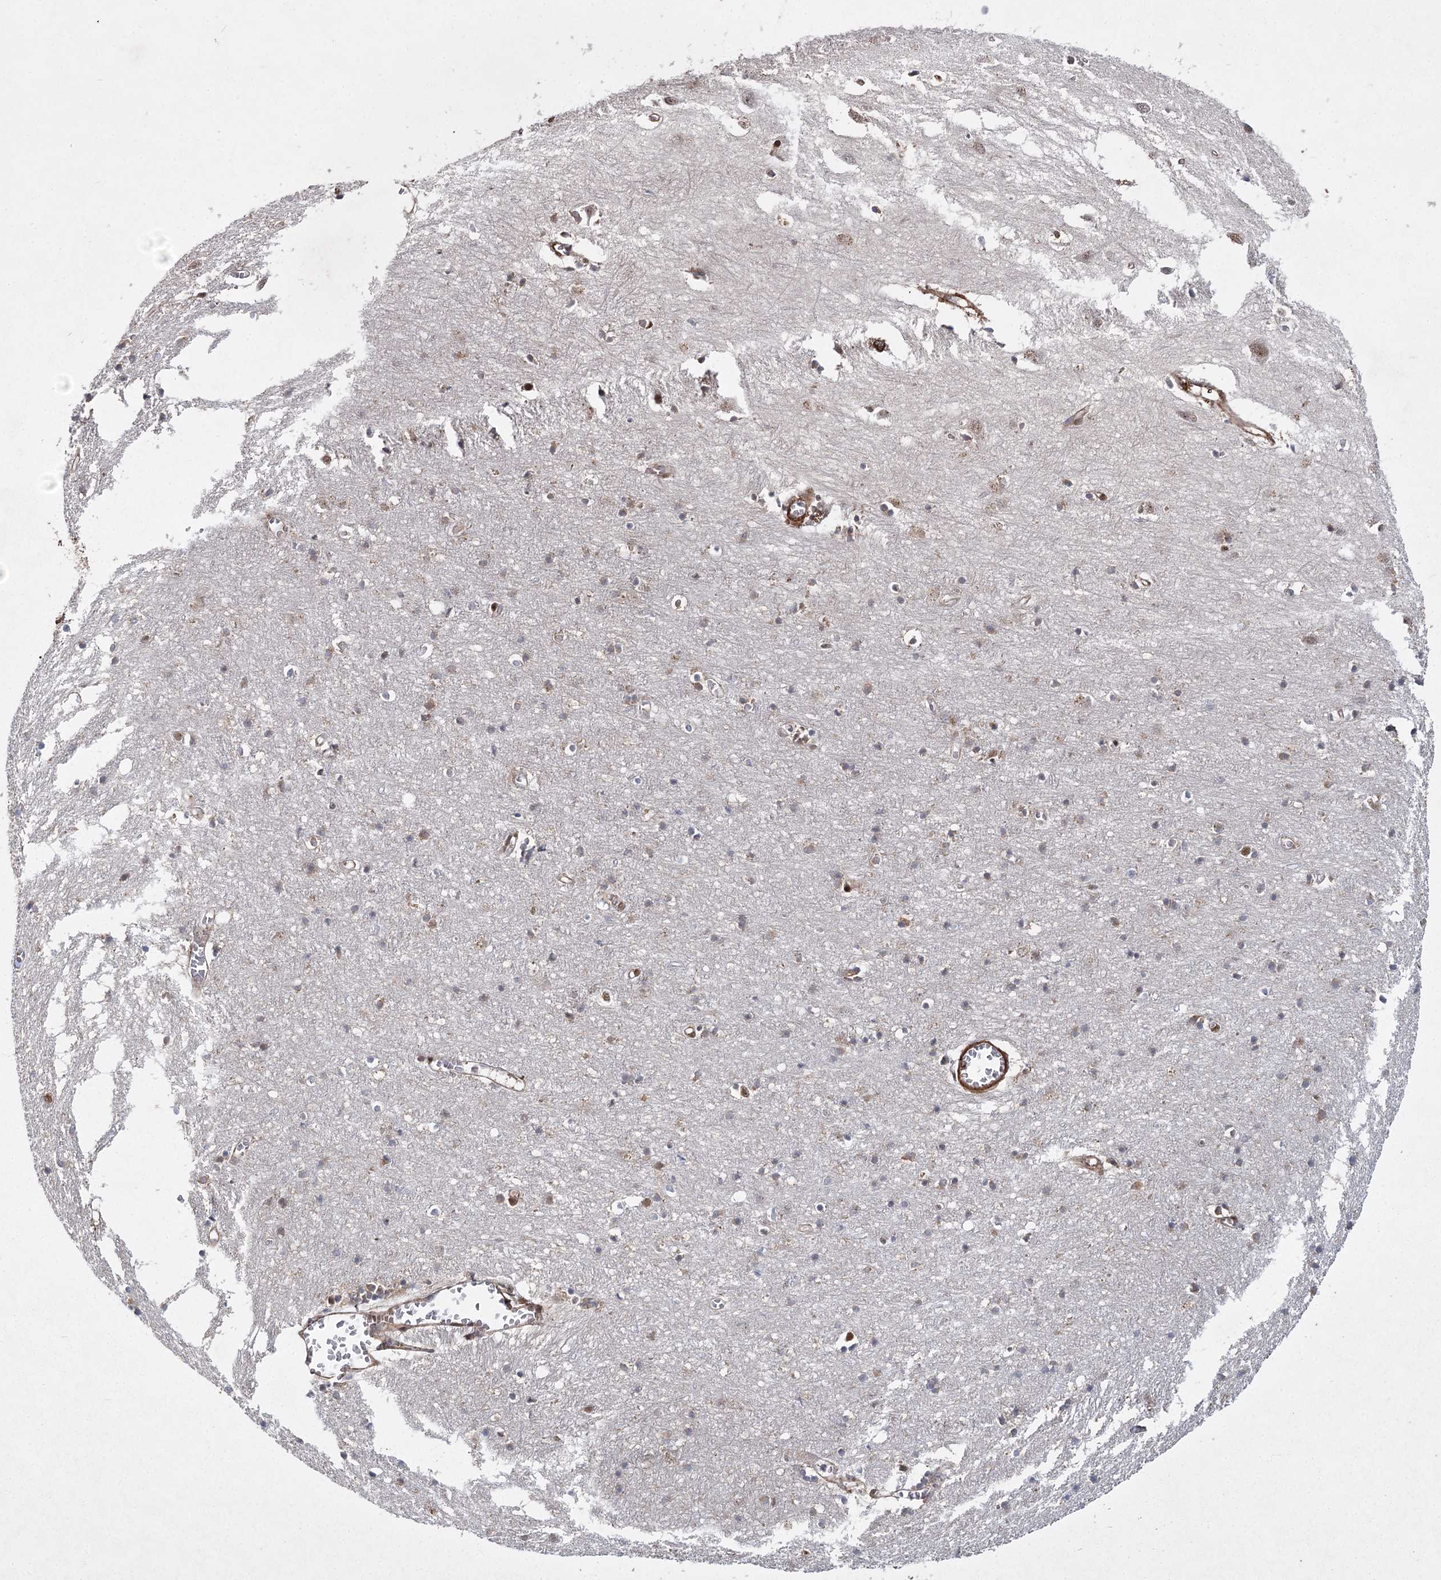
{"staining": {"intensity": "moderate", "quantity": "25%-75%", "location": "cytoplasmic/membranous,nuclear"}, "tissue": "cerebral cortex", "cell_type": "Endothelial cells", "image_type": "normal", "snomed": [{"axis": "morphology", "description": "Normal tissue, NOS"}, {"axis": "topography", "description": "Cerebral cortex"}], "caption": "The image reveals a brown stain indicating the presence of a protein in the cytoplasmic/membranous,nuclear of endothelial cells in cerebral cortex.", "gene": "ZCCHC24", "patient": {"sex": "female", "age": 64}}